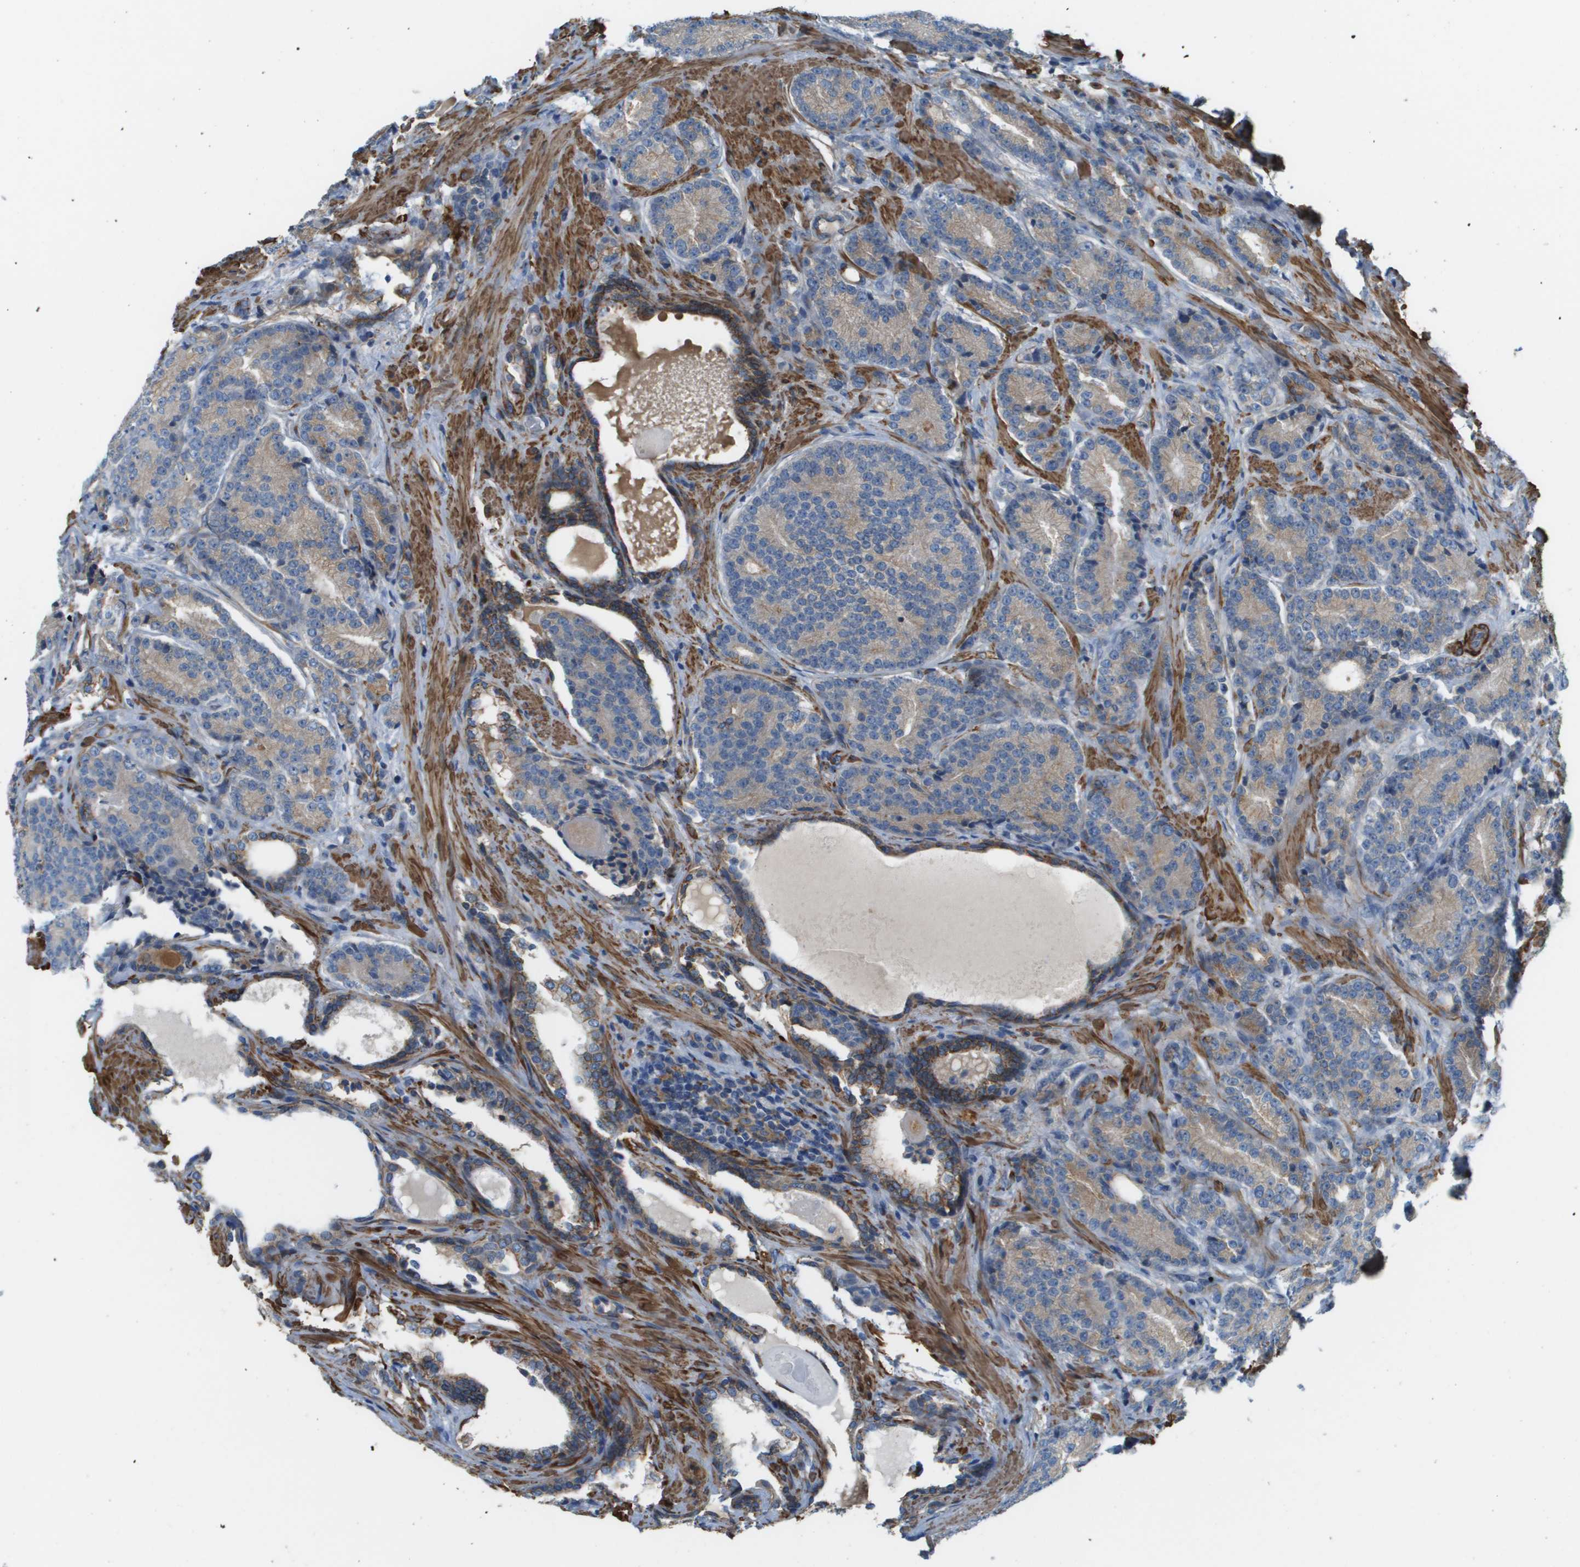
{"staining": {"intensity": "weak", "quantity": ">75%", "location": "cytoplasmic/membranous"}, "tissue": "prostate cancer", "cell_type": "Tumor cells", "image_type": "cancer", "snomed": [{"axis": "morphology", "description": "Adenocarcinoma, High grade"}, {"axis": "topography", "description": "Prostate"}], "caption": "Prostate adenocarcinoma (high-grade) stained with a brown dye exhibits weak cytoplasmic/membranous positive expression in approximately >75% of tumor cells.", "gene": "MYH11", "patient": {"sex": "male", "age": 61}}